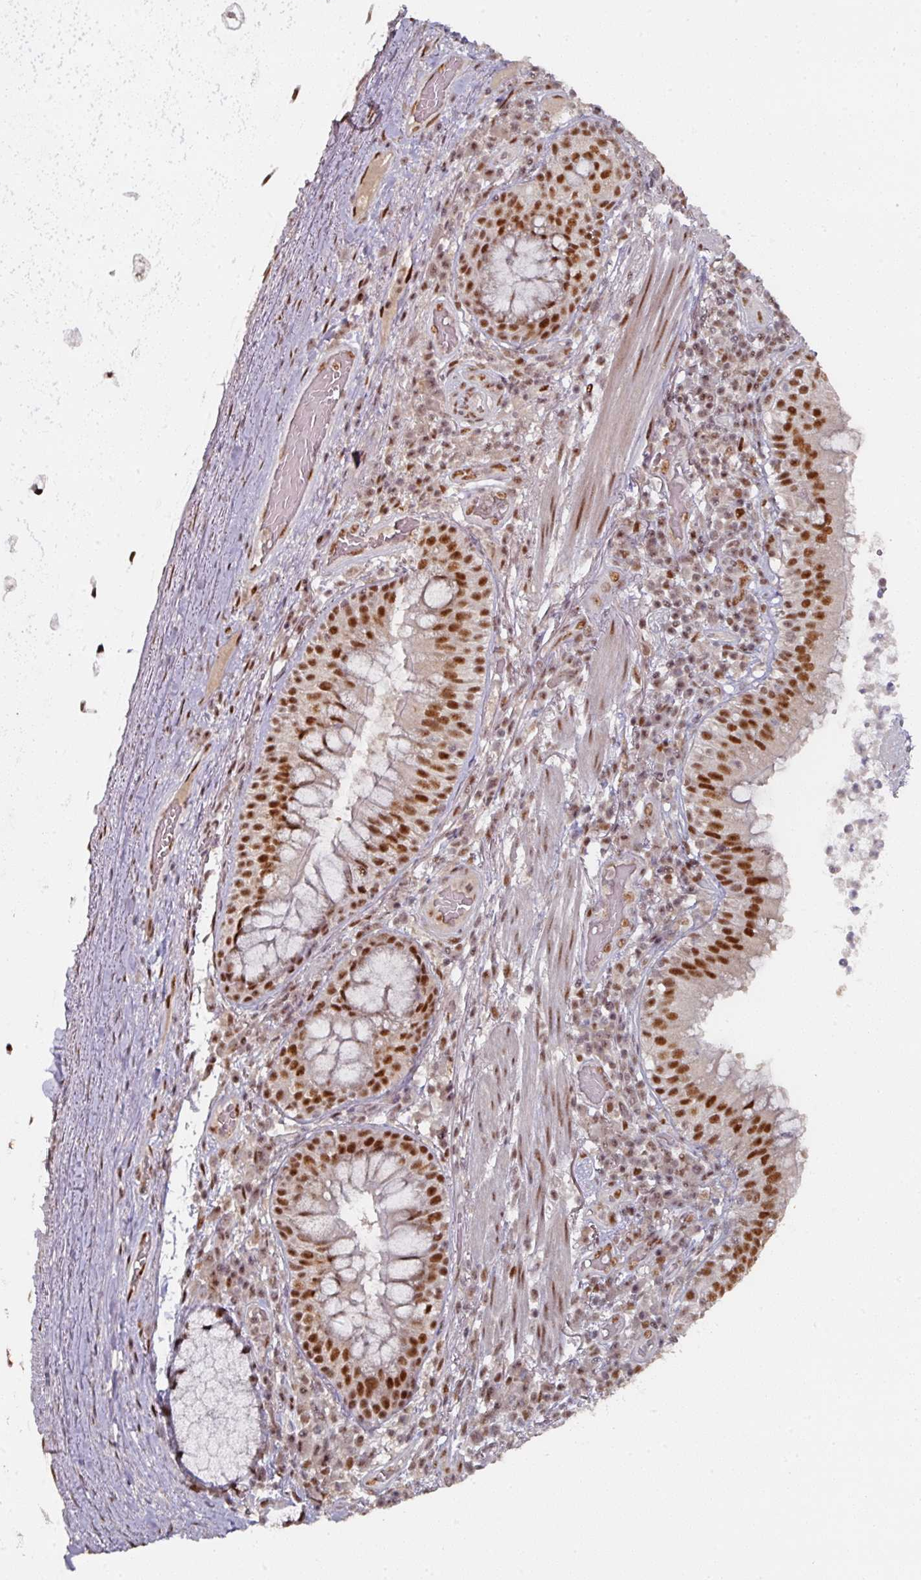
{"staining": {"intensity": "strong", "quantity": ">75%", "location": "nuclear"}, "tissue": "bronchus", "cell_type": "Respiratory epithelial cells", "image_type": "normal", "snomed": [{"axis": "morphology", "description": "Normal tissue, NOS"}, {"axis": "topography", "description": "Cartilage tissue"}, {"axis": "topography", "description": "Bronchus"}], "caption": "Bronchus stained with DAB IHC reveals high levels of strong nuclear staining in about >75% of respiratory epithelial cells.", "gene": "ENSG00000289690", "patient": {"sex": "male", "age": 56}}